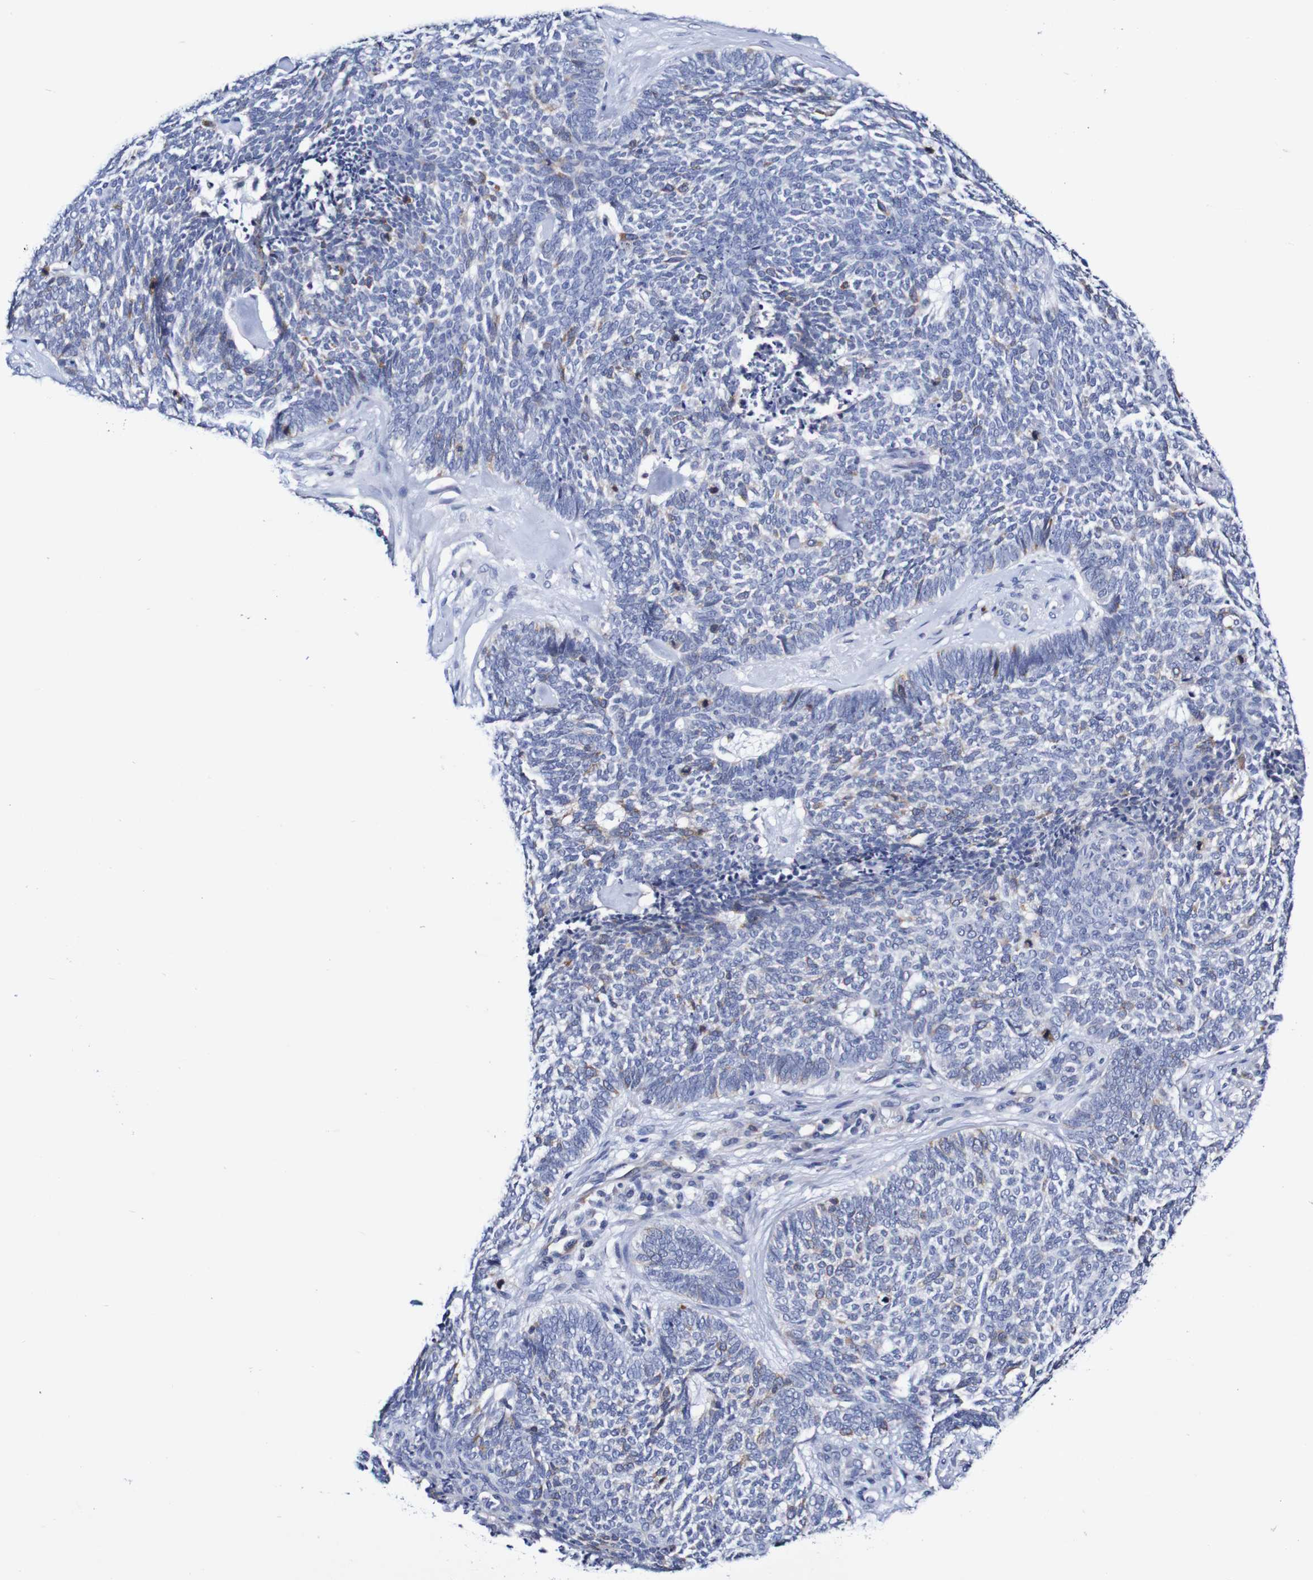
{"staining": {"intensity": "moderate", "quantity": "<25%", "location": "cytoplasmic/membranous"}, "tissue": "skin cancer", "cell_type": "Tumor cells", "image_type": "cancer", "snomed": [{"axis": "morphology", "description": "Basal cell carcinoma"}, {"axis": "topography", "description": "Skin"}], "caption": "Immunohistochemistry (IHC) histopathology image of basal cell carcinoma (skin) stained for a protein (brown), which displays low levels of moderate cytoplasmic/membranous positivity in about <25% of tumor cells.", "gene": "ACVR1C", "patient": {"sex": "female", "age": 84}}